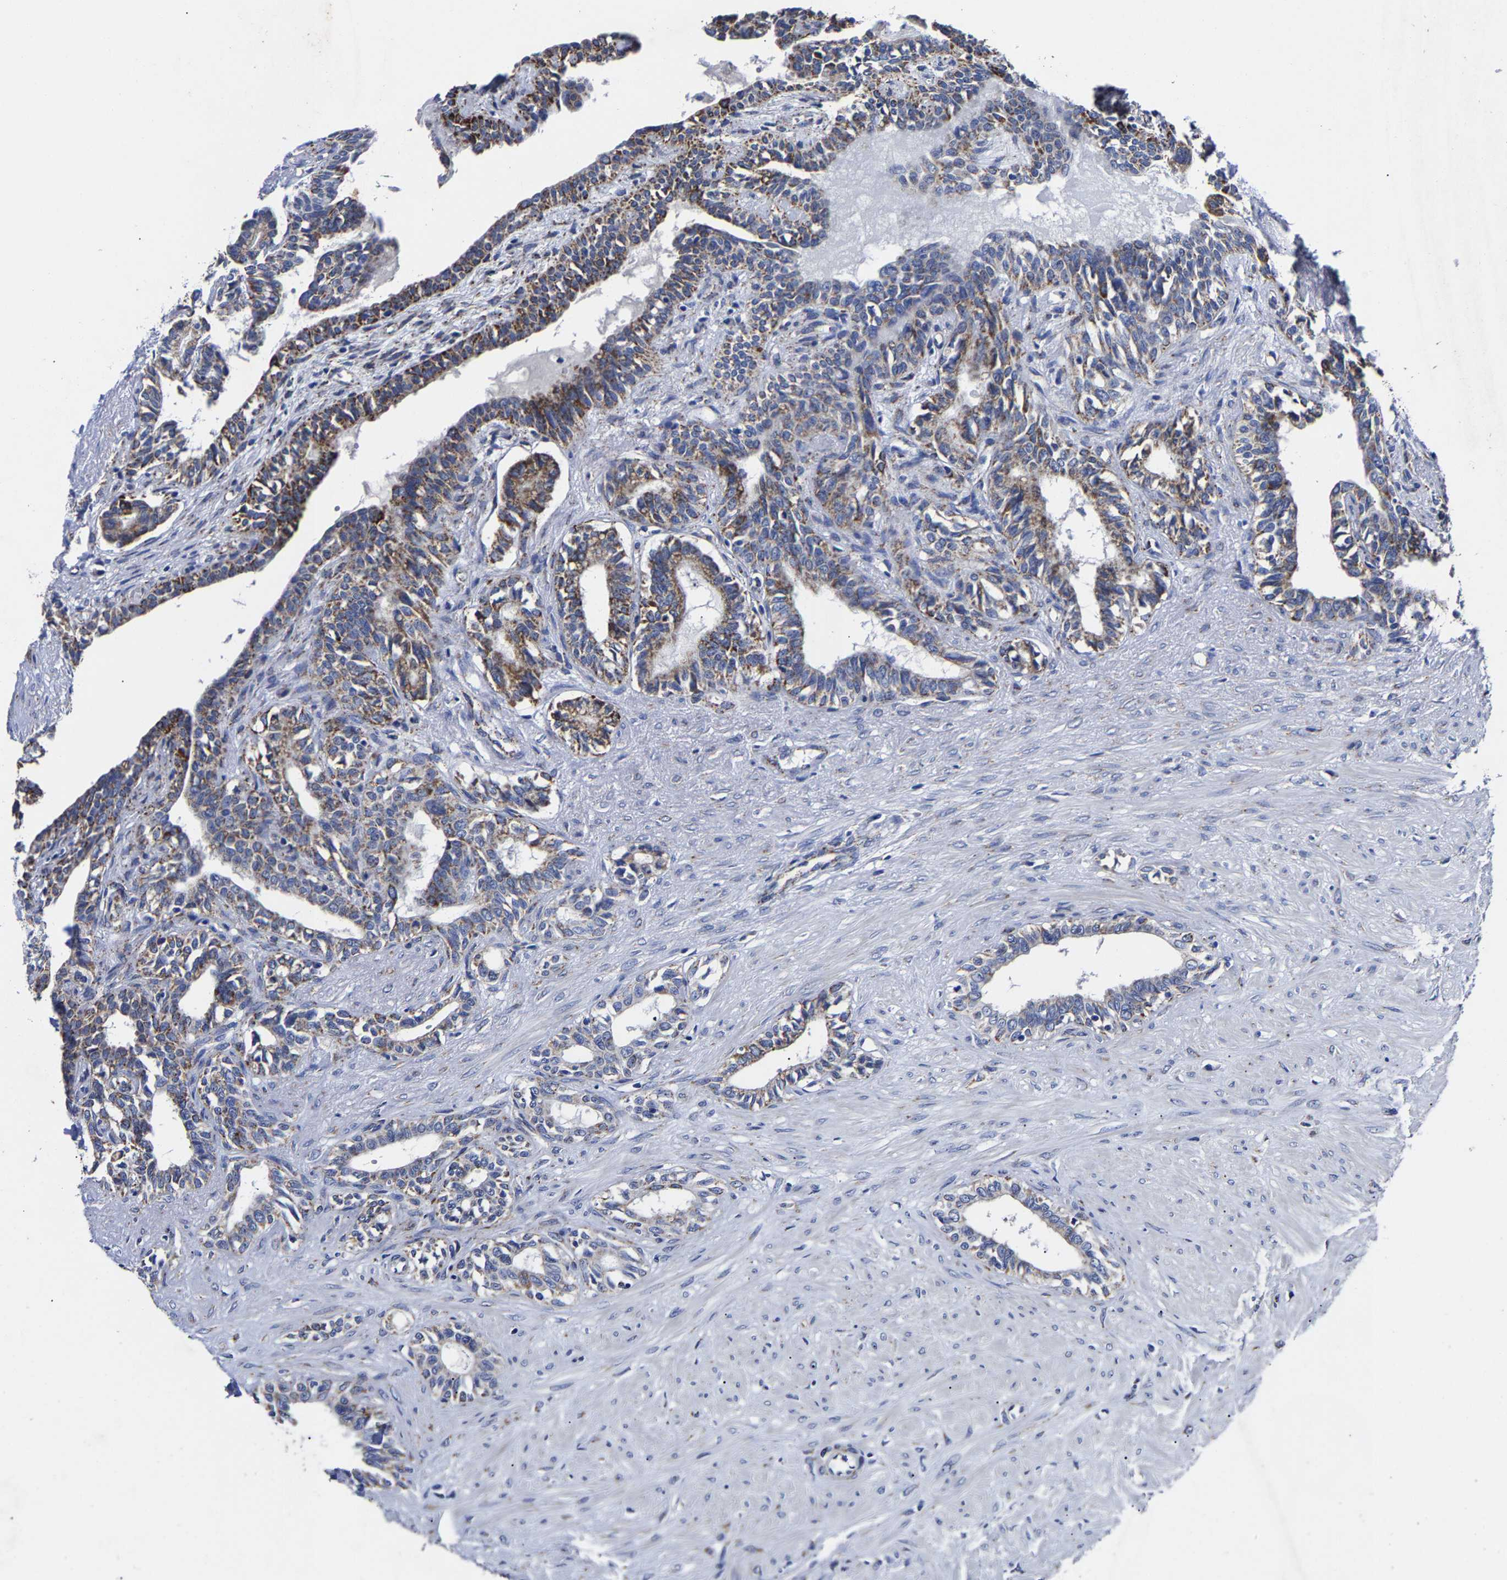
{"staining": {"intensity": "moderate", "quantity": "25%-75%", "location": "cytoplasmic/membranous"}, "tissue": "seminal vesicle", "cell_type": "Glandular cells", "image_type": "normal", "snomed": [{"axis": "morphology", "description": "Normal tissue, NOS"}, {"axis": "morphology", "description": "Adenocarcinoma, High grade"}, {"axis": "topography", "description": "Prostate"}, {"axis": "topography", "description": "Seminal veicle"}], "caption": "Immunohistochemical staining of normal human seminal vesicle displays 25%-75% levels of moderate cytoplasmic/membranous protein positivity in approximately 25%-75% of glandular cells.", "gene": "AASS", "patient": {"sex": "male", "age": 55}}